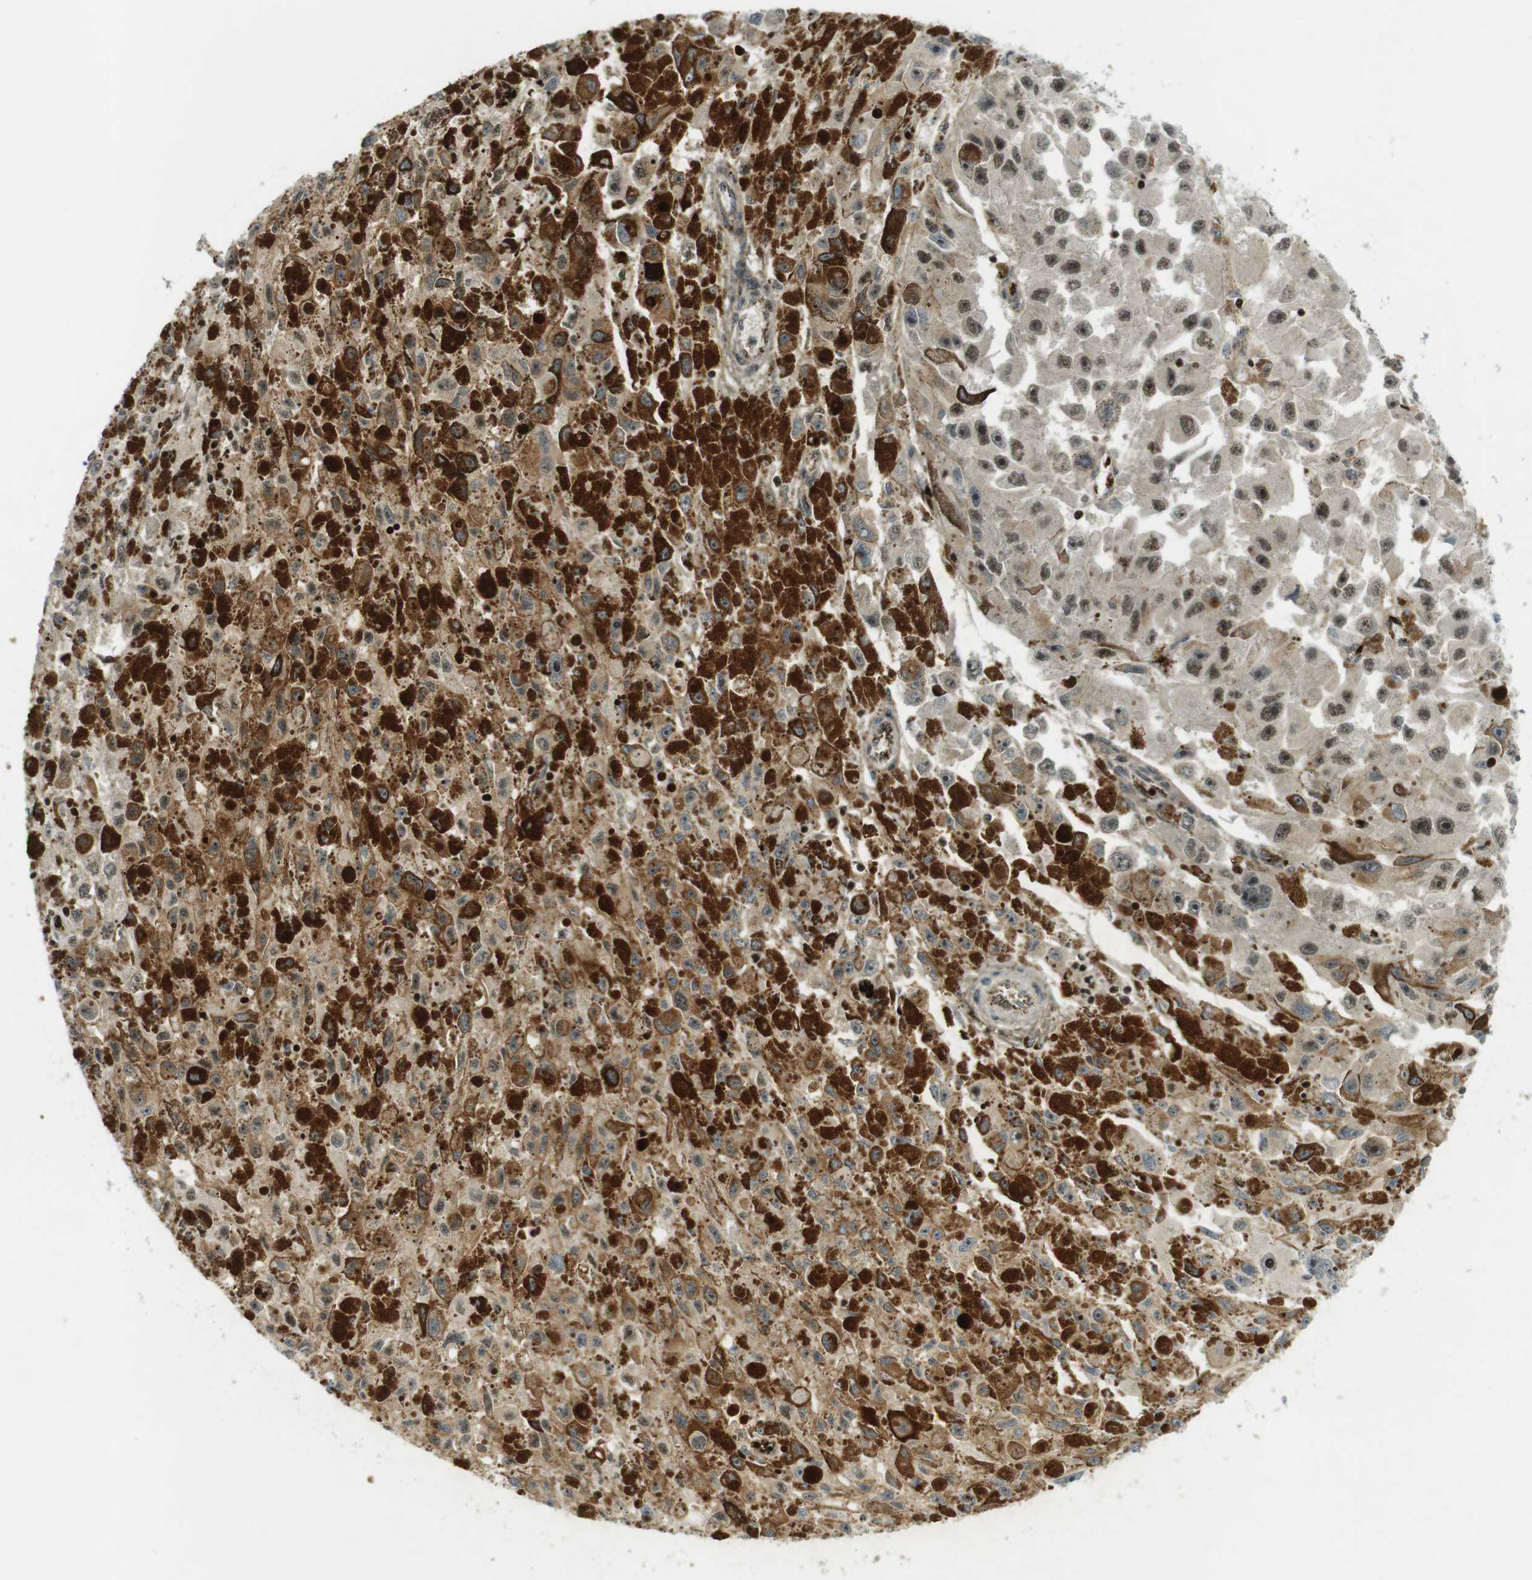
{"staining": {"intensity": "weak", "quantity": "25%-75%", "location": "cytoplasmic/membranous,nuclear"}, "tissue": "melanoma", "cell_type": "Tumor cells", "image_type": "cancer", "snomed": [{"axis": "morphology", "description": "Malignant melanoma, NOS"}, {"axis": "topography", "description": "Skin"}], "caption": "Melanoma stained with immunohistochemistry displays weak cytoplasmic/membranous and nuclear positivity in about 25%-75% of tumor cells. (DAB (3,3'-diaminobenzidine) IHC, brown staining for protein, blue staining for nuclei).", "gene": "PPP1R13B", "patient": {"sex": "female", "age": 104}}